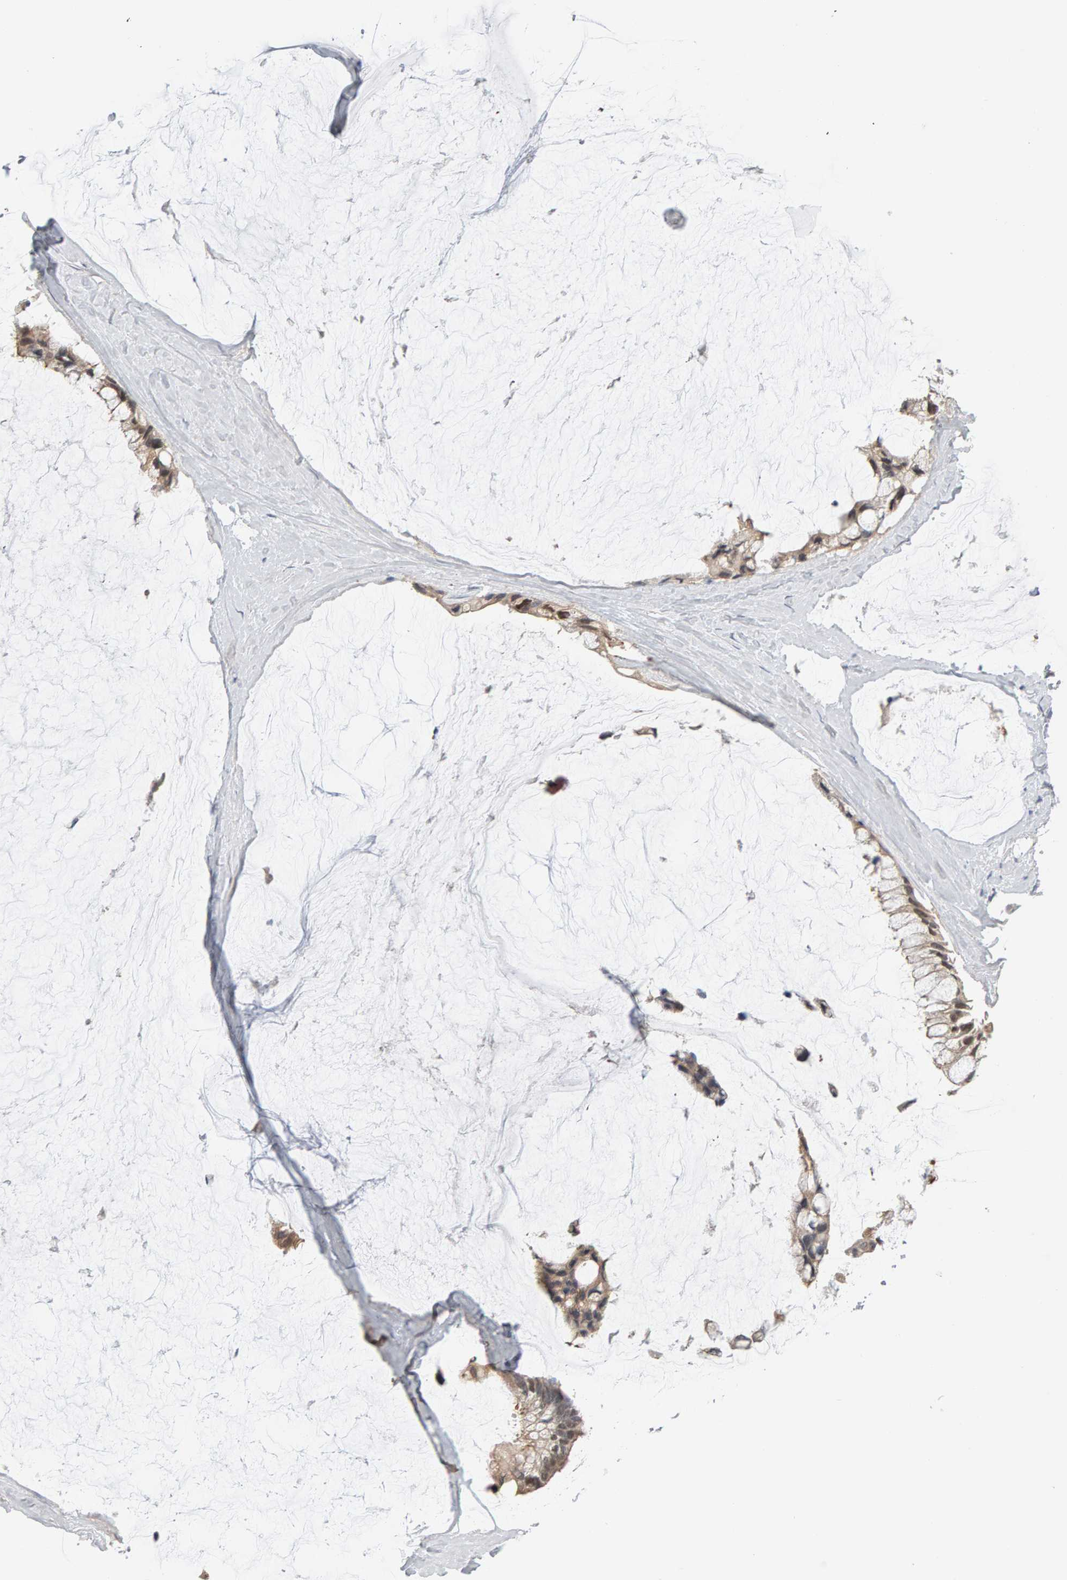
{"staining": {"intensity": "weak", "quantity": ">75%", "location": "cytoplasmic/membranous,nuclear"}, "tissue": "ovarian cancer", "cell_type": "Tumor cells", "image_type": "cancer", "snomed": [{"axis": "morphology", "description": "Cystadenocarcinoma, mucinous, NOS"}, {"axis": "topography", "description": "Ovary"}], "caption": "This image shows immunohistochemistry (IHC) staining of human ovarian cancer (mucinous cystadenocarcinoma), with low weak cytoplasmic/membranous and nuclear expression in about >75% of tumor cells.", "gene": "GFUS", "patient": {"sex": "female", "age": 39}}